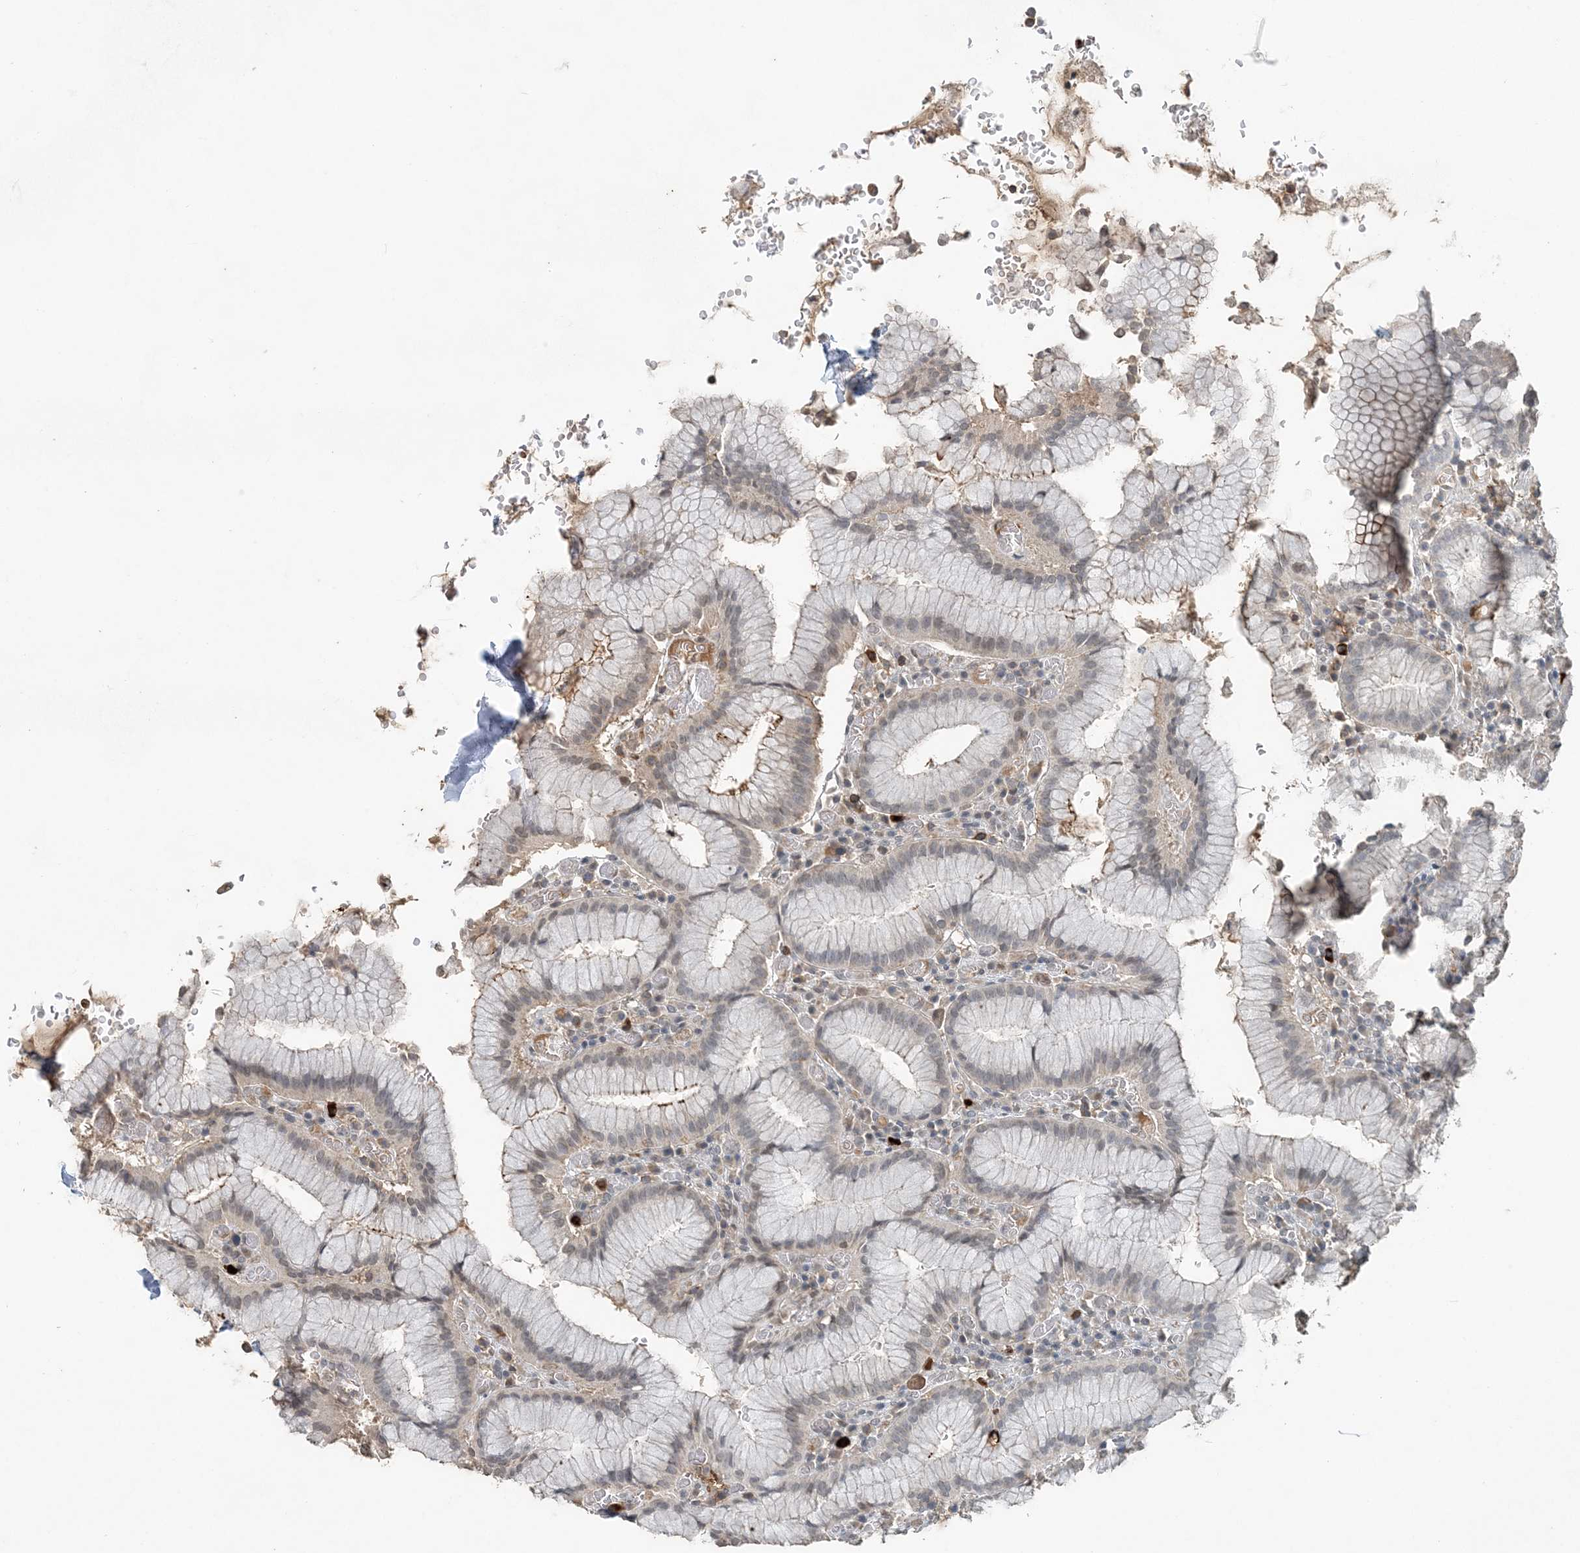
{"staining": {"intensity": "weak", "quantity": "<25%", "location": "nuclear"}, "tissue": "stomach", "cell_type": "Glandular cells", "image_type": "normal", "snomed": [{"axis": "morphology", "description": "Normal tissue, NOS"}, {"axis": "topography", "description": "Stomach"}], "caption": "Benign stomach was stained to show a protein in brown. There is no significant positivity in glandular cells. (DAB (3,3'-diaminobenzidine) immunohistochemistry with hematoxylin counter stain).", "gene": "FAM110A", "patient": {"sex": "male", "age": 55}}